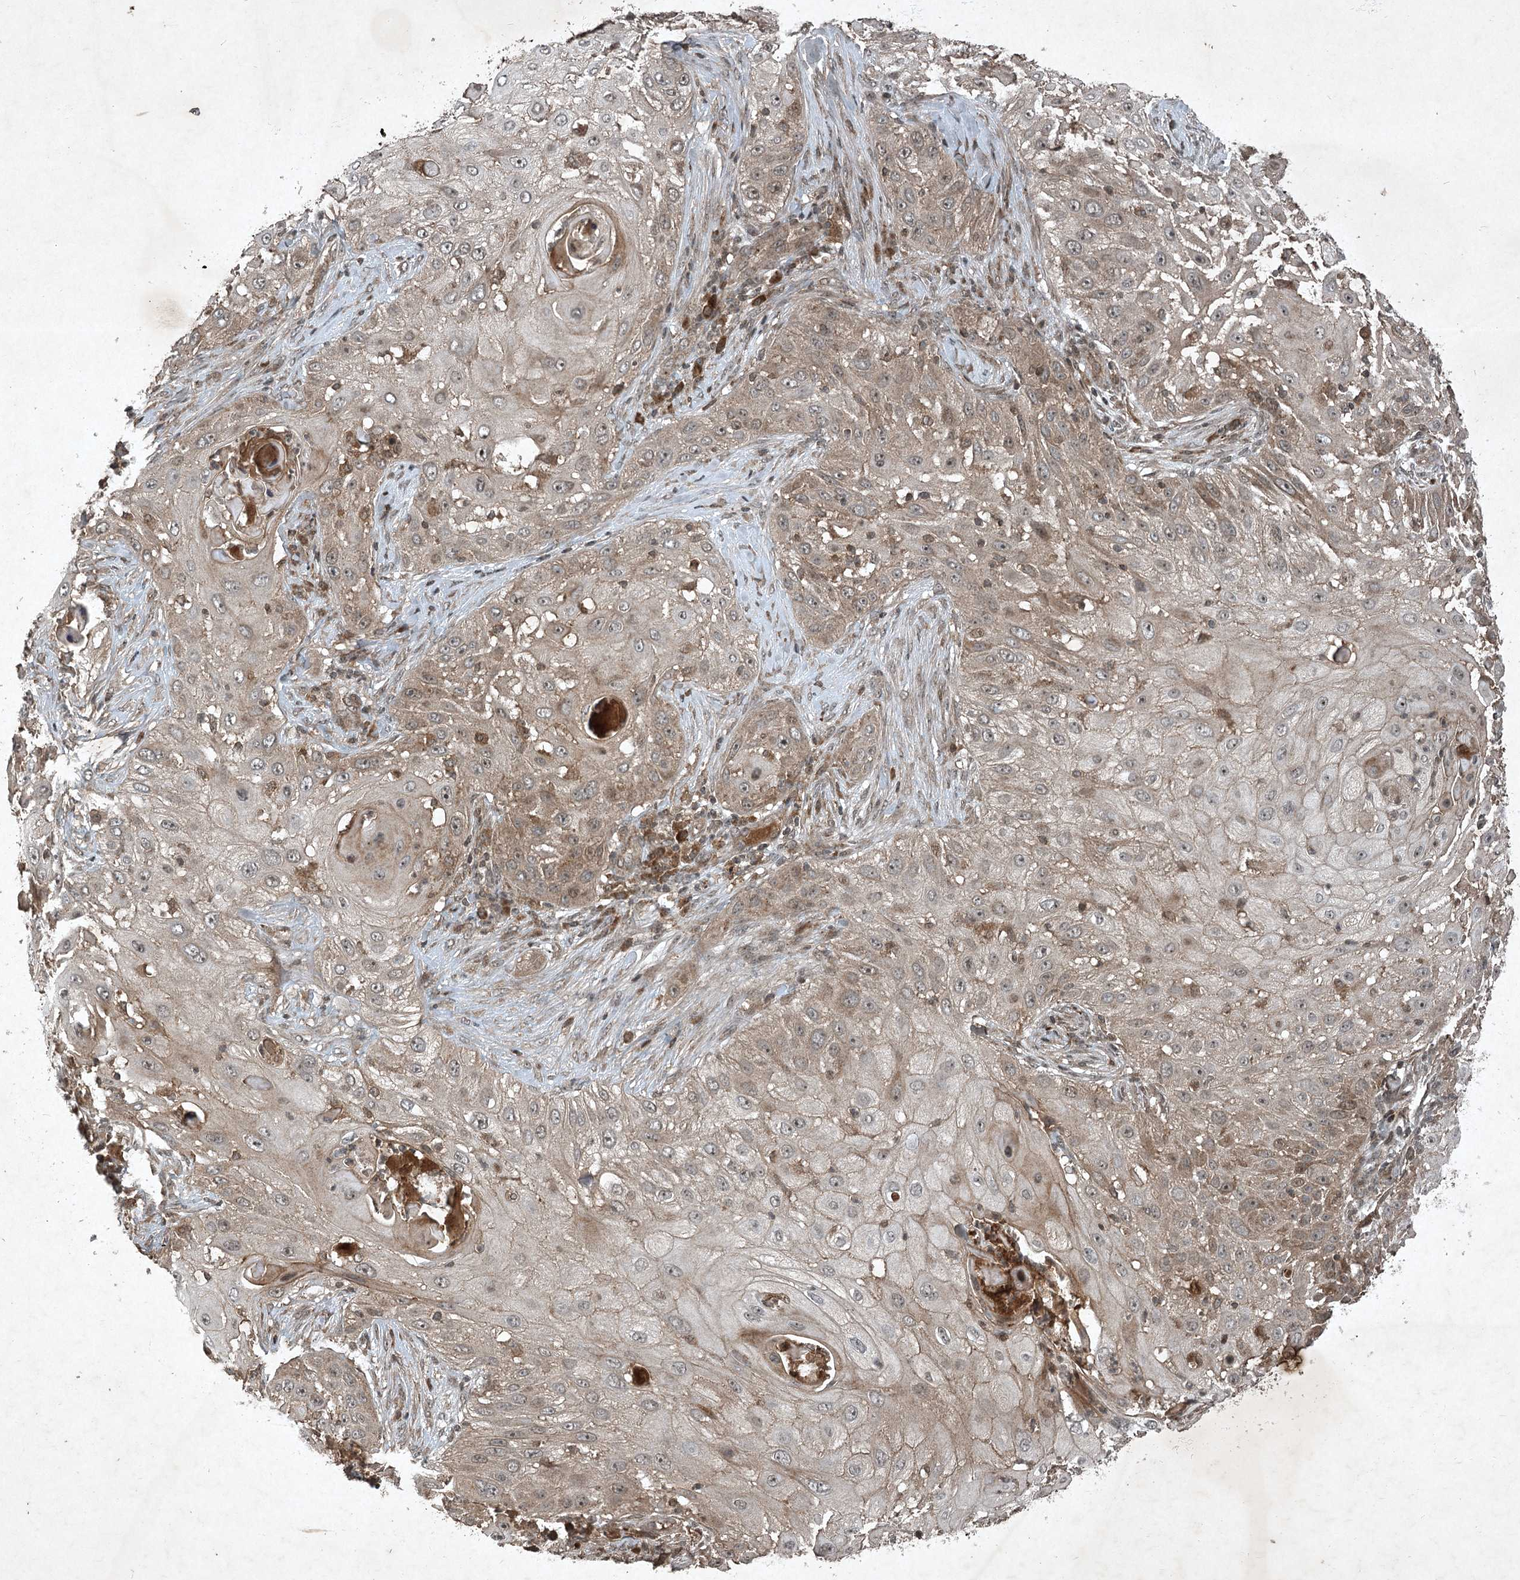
{"staining": {"intensity": "weak", "quantity": "25%-75%", "location": "cytoplasmic/membranous"}, "tissue": "skin cancer", "cell_type": "Tumor cells", "image_type": "cancer", "snomed": [{"axis": "morphology", "description": "Squamous cell carcinoma, NOS"}, {"axis": "topography", "description": "Skin"}], "caption": "An image showing weak cytoplasmic/membranous expression in about 25%-75% of tumor cells in skin cancer, as visualized by brown immunohistochemical staining.", "gene": "UNC93A", "patient": {"sex": "female", "age": 44}}